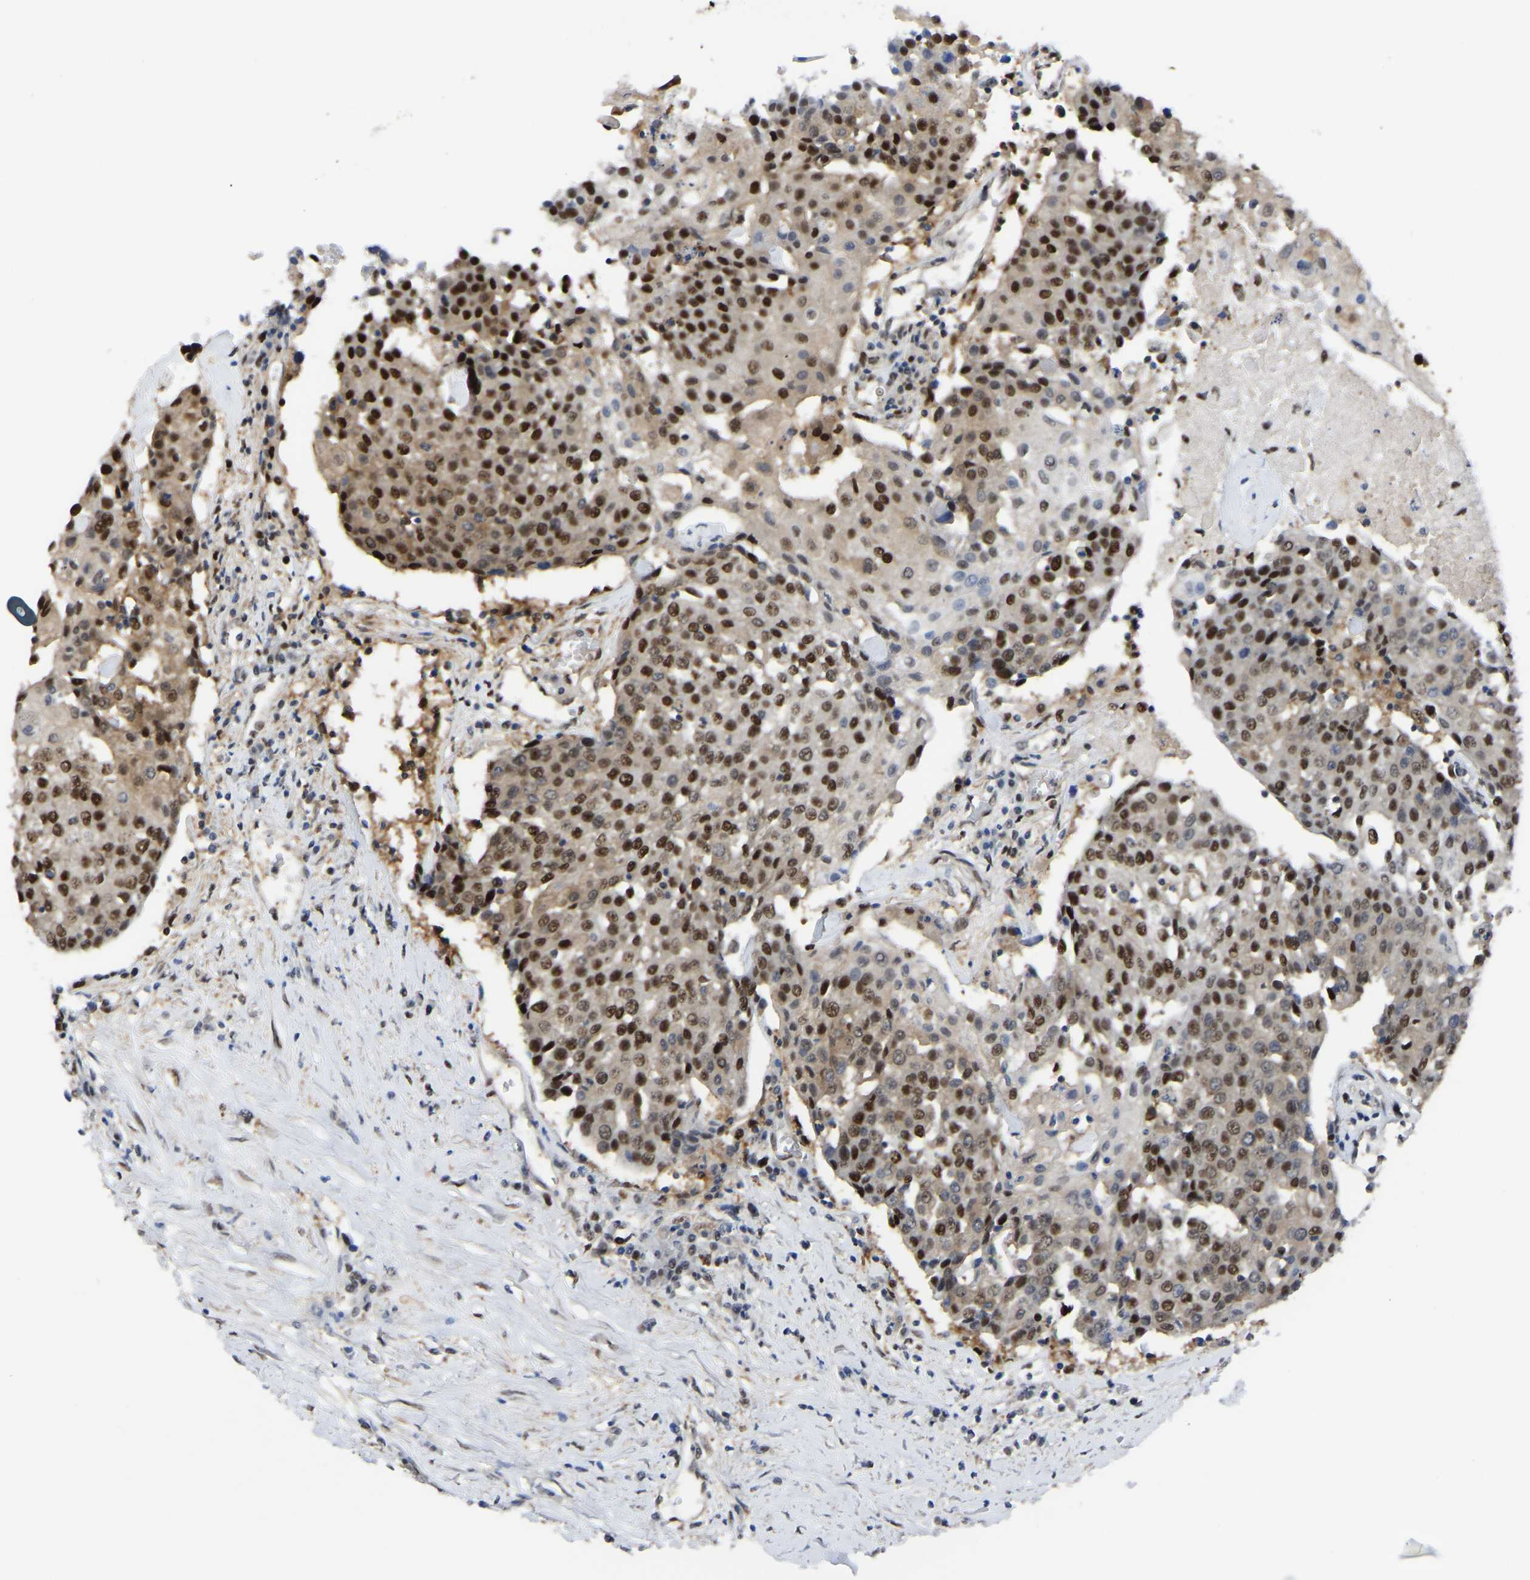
{"staining": {"intensity": "strong", "quantity": "25%-75%", "location": "nuclear"}, "tissue": "urothelial cancer", "cell_type": "Tumor cells", "image_type": "cancer", "snomed": [{"axis": "morphology", "description": "Urothelial carcinoma, High grade"}, {"axis": "topography", "description": "Urinary bladder"}], "caption": "The image reveals a brown stain indicating the presence of a protein in the nuclear of tumor cells in urothelial carcinoma (high-grade). Using DAB (brown) and hematoxylin (blue) stains, captured at high magnification using brightfield microscopy.", "gene": "KLRG2", "patient": {"sex": "female", "age": 85}}